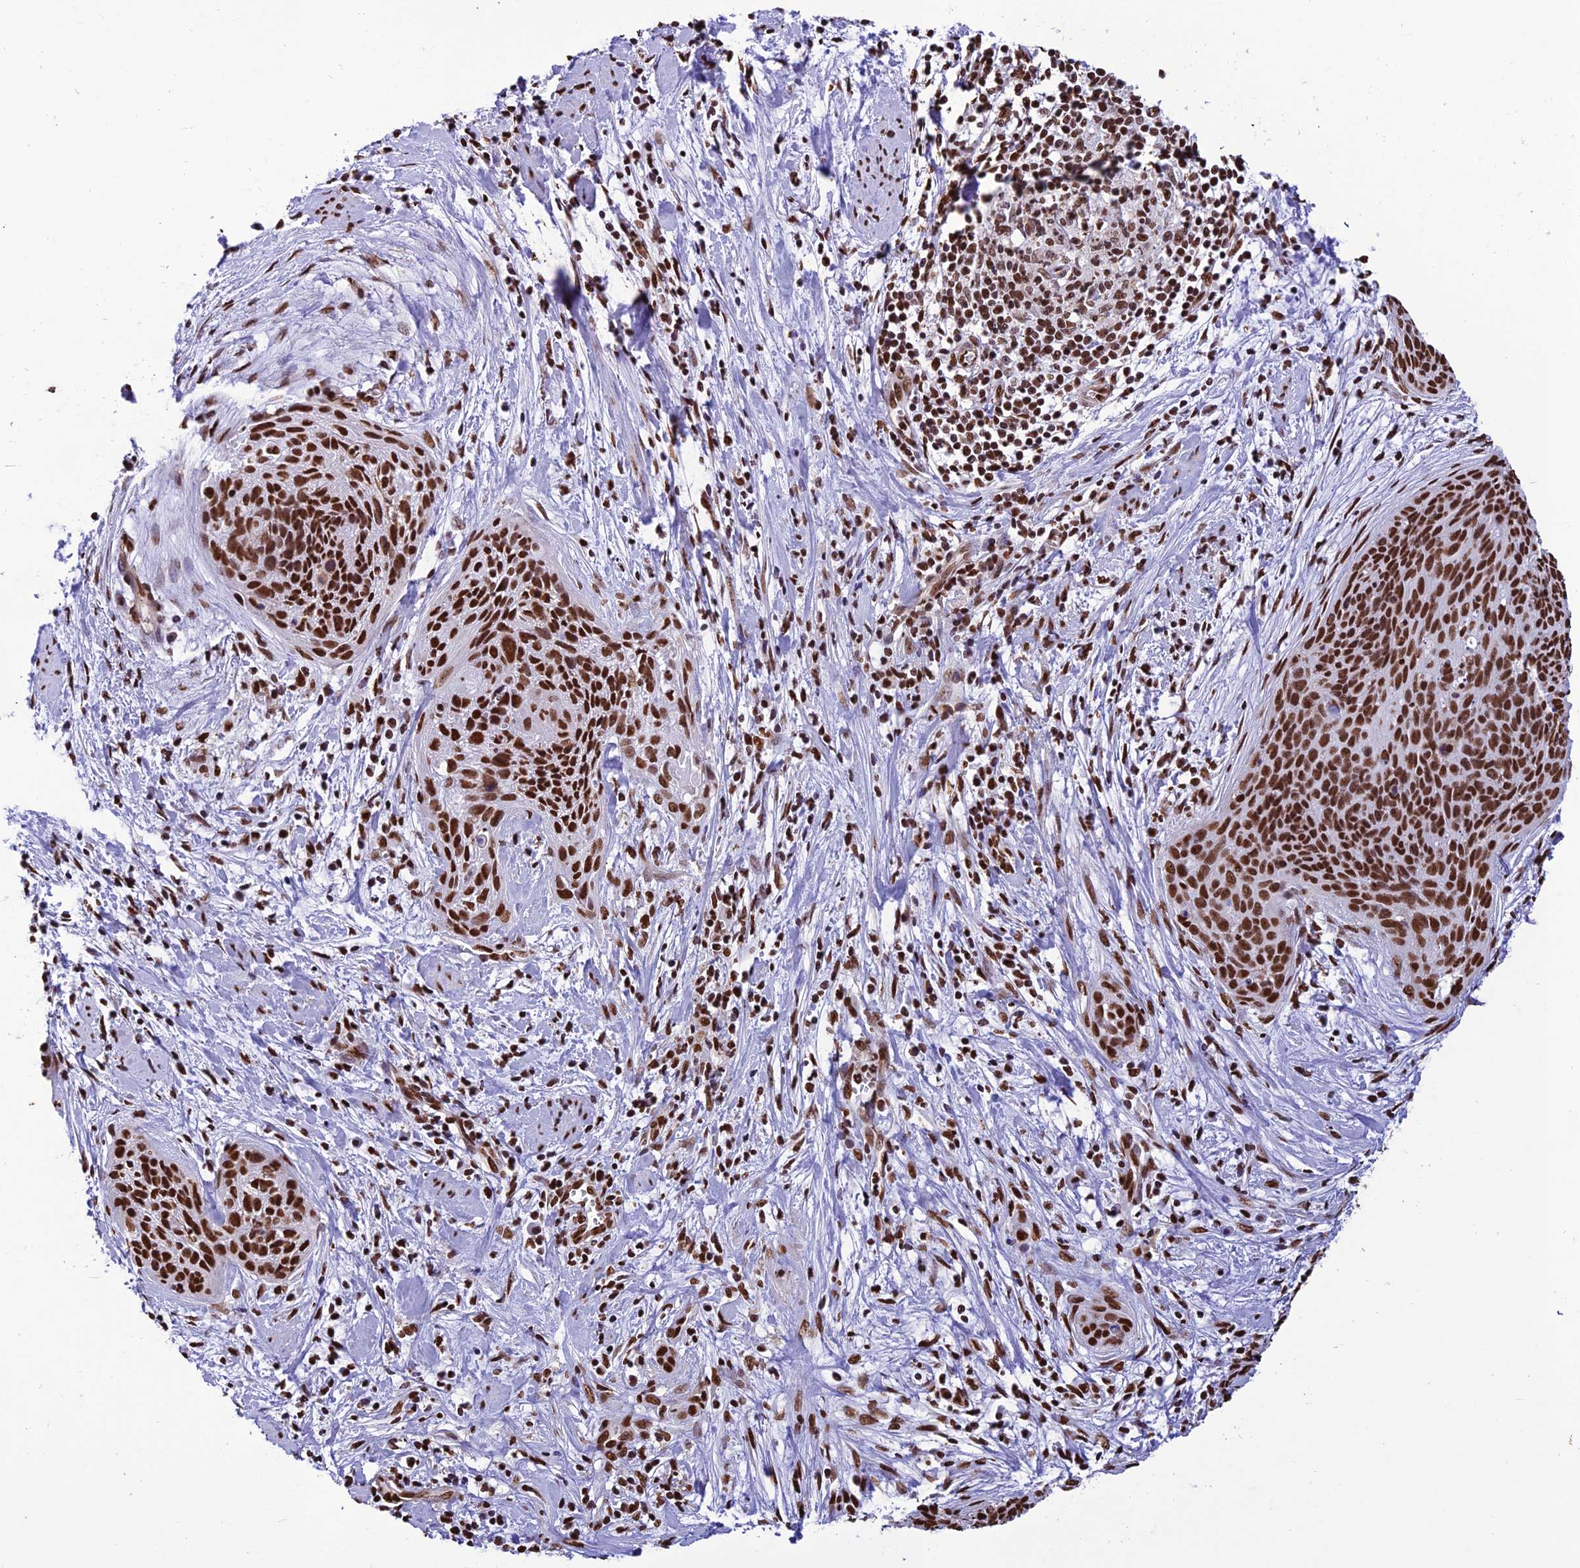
{"staining": {"intensity": "strong", "quantity": ">75%", "location": "nuclear"}, "tissue": "cervical cancer", "cell_type": "Tumor cells", "image_type": "cancer", "snomed": [{"axis": "morphology", "description": "Squamous cell carcinoma, NOS"}, {"axis": "topography", "description": "Cervix"}], "caption": "Tumor cells exhibit strong nuclear positivity in approximately >75% of cells in squamous cell carcinoma (cervical).", "gene": "INO80E", "patient": {"sex": "female", "age": 55}}